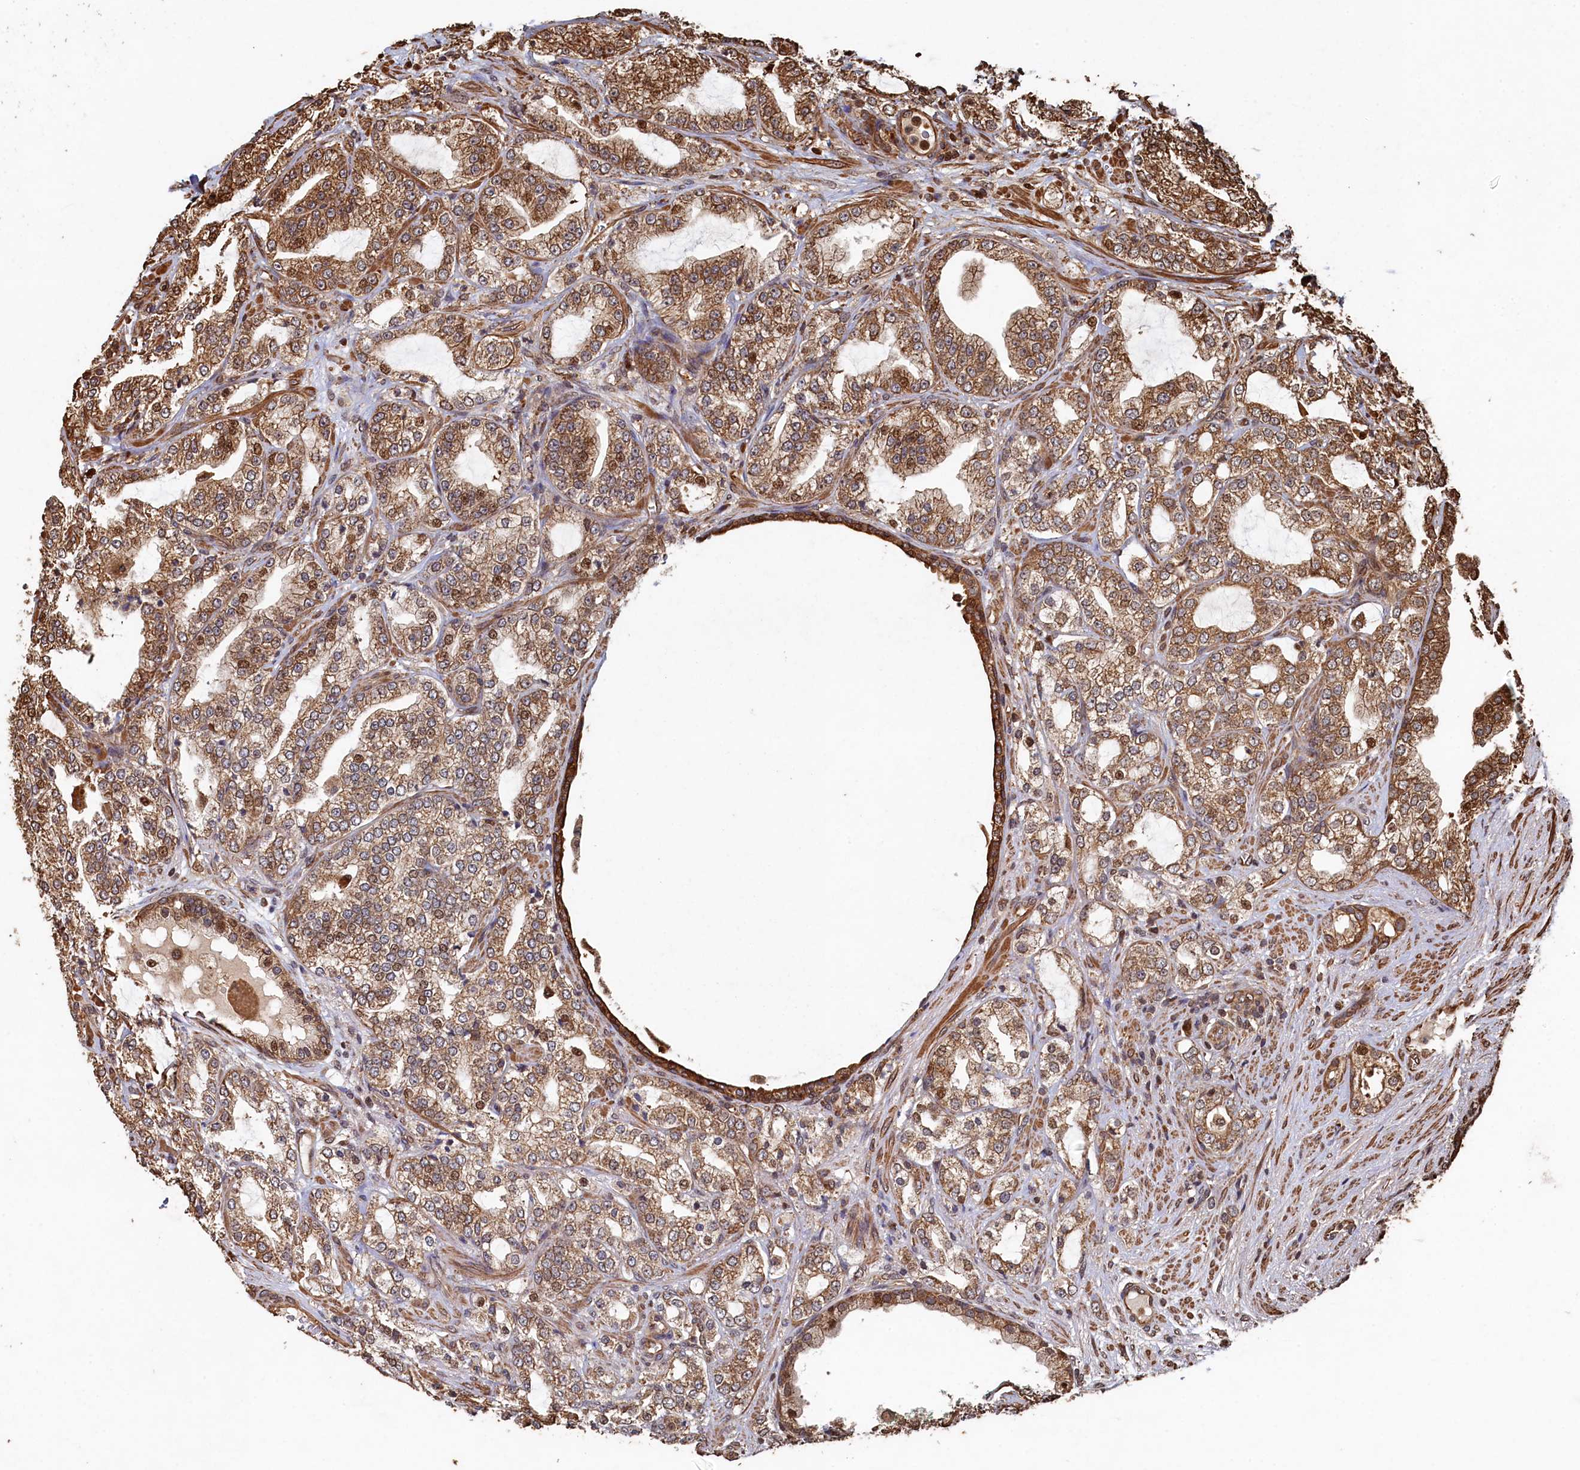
{"staining": {"intensity": "moderate", "quantity": ">75%", "location": "cytoplasmic/membranous,nuclear"}, "tissue": "prostate cancer", "cell_type": "Tumor cells", "image_type": "cancer", "snomed": [{"axis": "morphology", "description": "Adenocarcinoma, High grade"}, {"axis": "topography", "description": "Prostate"}], "caption": "Brown immunohistochemical staining in human prostate adenocarcinoma (high-grade) reveals moderate cytoplasmic/membranous and nuclear positivity in about >75% of tumor cells.", "gene": "PIGN", "patient": {"sex": "male", "age": 64}}